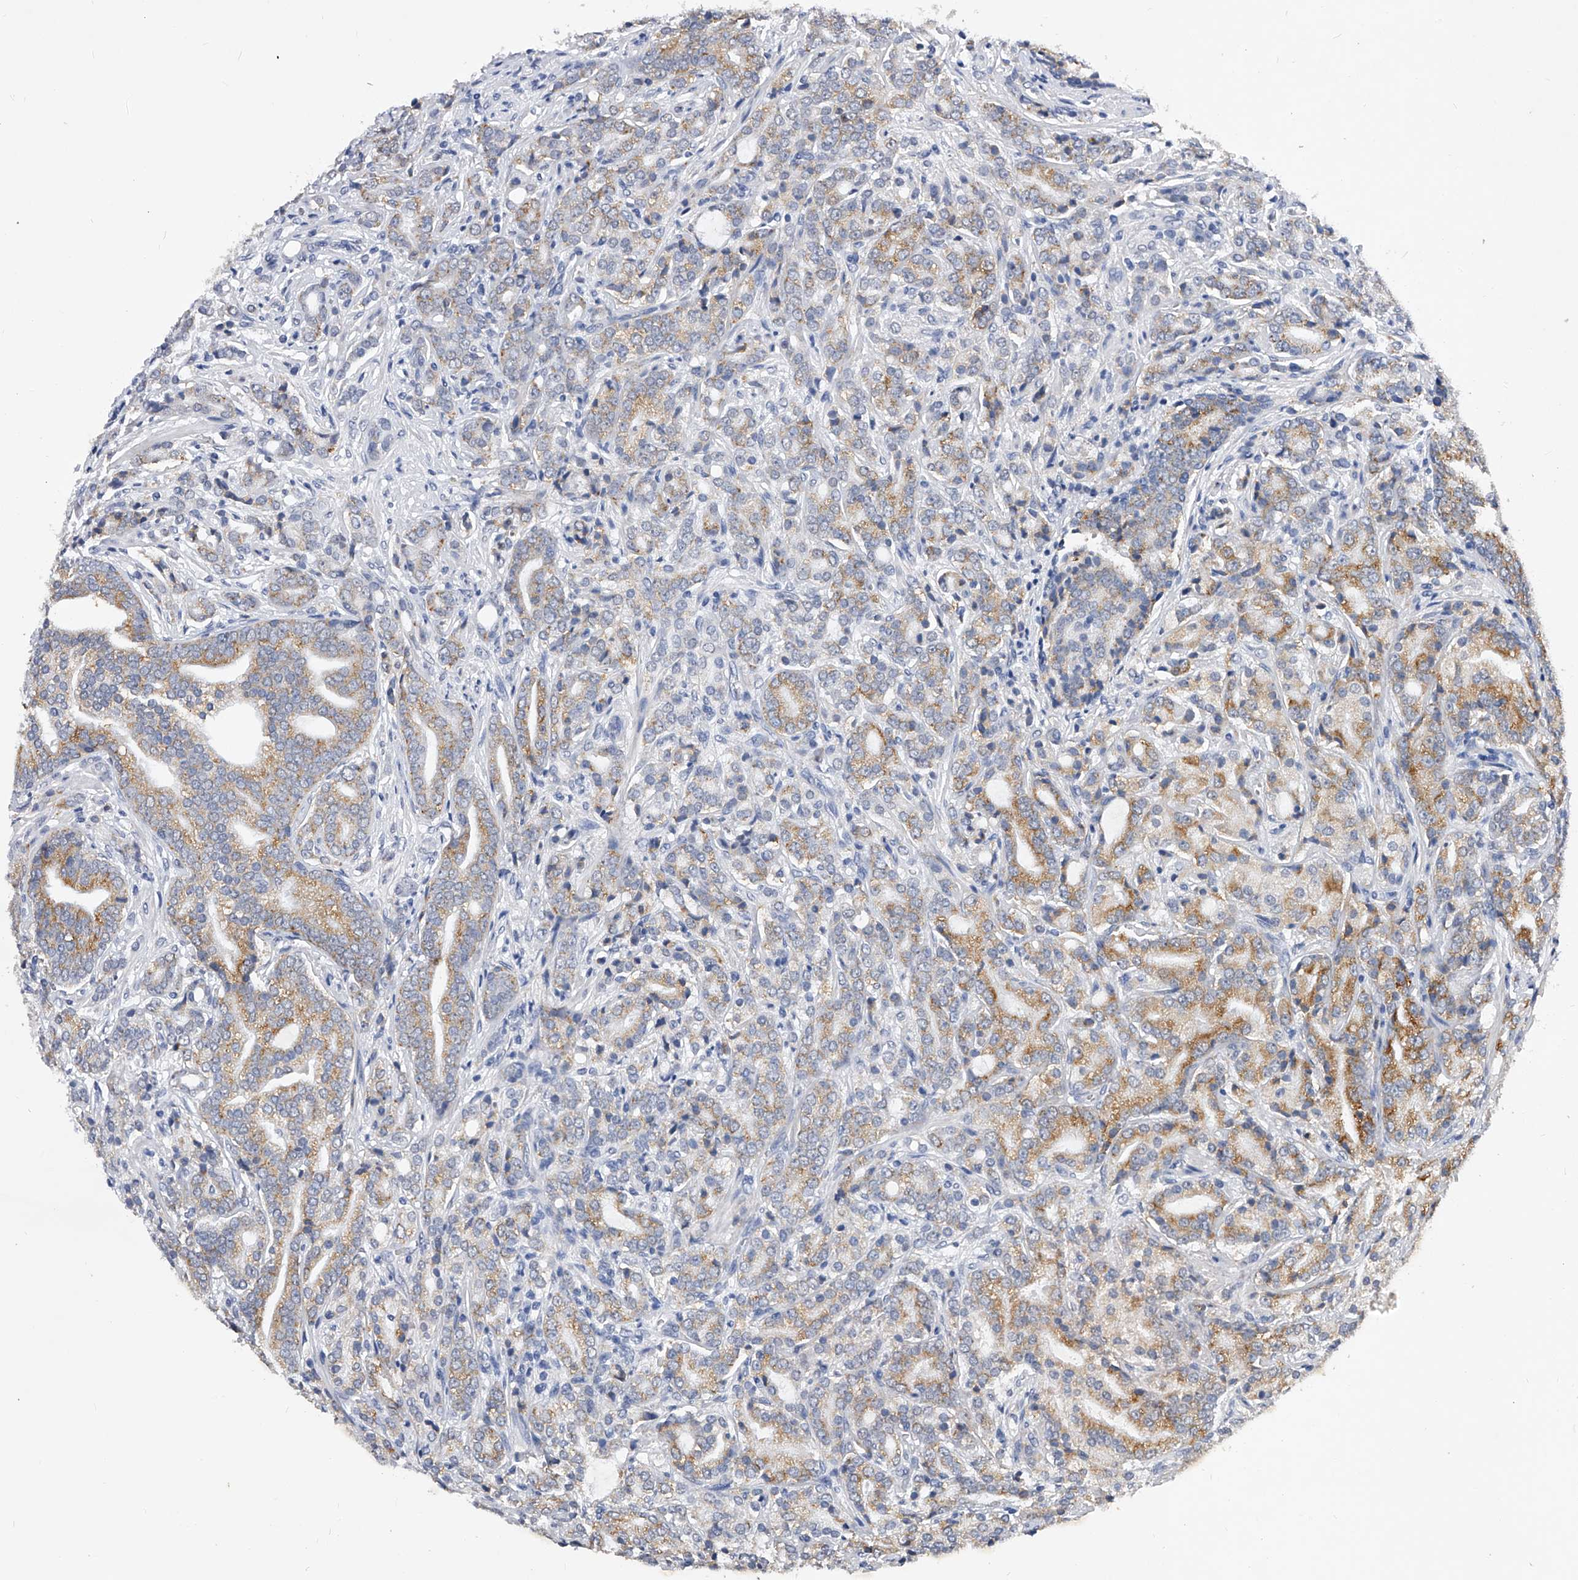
{"staining": {"intensity": "moderate", "quantity": "25%-75%", "location": "cytoplasmic/membranous"}, "tissue": "prostate cancer", "cell_type": "Tumor cells", "image_type": "cancer", "snomed": [{"axis": "morphology", "description": "Adenocarcinoma, High grade"}, {"axis": "topography", "description": "Prostate"}], "caption": "Tumor cells display moderate cytoplasmic/membranous expression in approximately 25%-75% of cells in prostate cancer. The staining was performed using DAB (3,3'-diaminobenzidine), with brown indicating positive protein expression. Nuclei are stained blue with hematoxylin.", "gene": "ZNF529", "patient": {"sex": "male", "age": 57}}